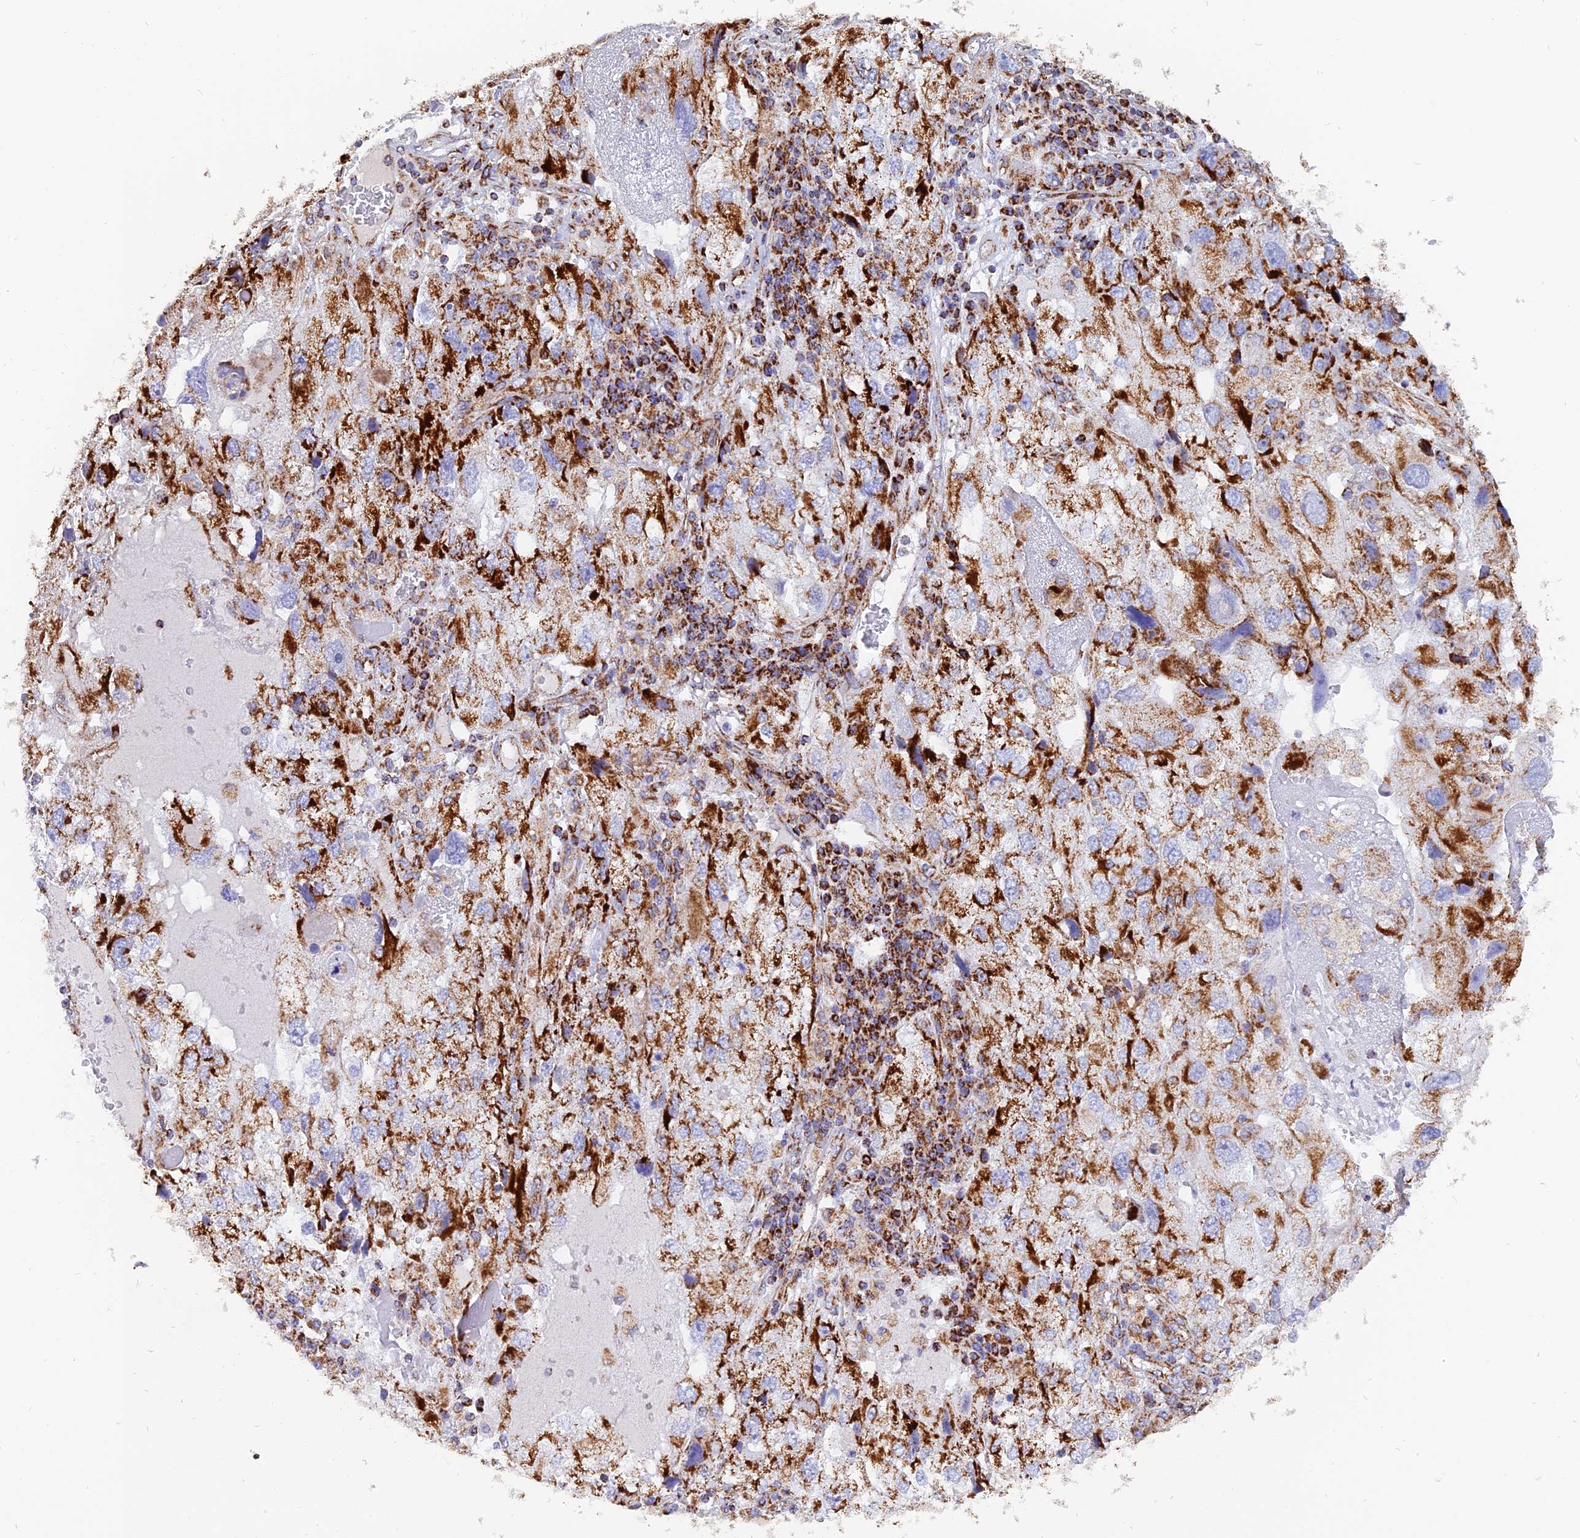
{"staining": {"intensity": "strong", "quantity": ">75%", "location": "cytoplasmic/membranous"}, "tissue": "endometrial cancer", "cell_type": "Tumor cells", "image_type": "cancer", "snomed": [{"axis": "morphology", "description": "Adenocarcinoma, NOS"}, {"axis": "topography", "description": "Endometrium"}], "caption": "The micrograph displays immunohistochemical staining of endometrial adenocarcinoma. There is strong cytoplasmic/membranous expression is identified in about >75% of tumor cells. The staining was performed using DAB (3,3'-diaminobenzidine) to visualize the protein expression in brown, while the nuclei were stained in blue with hematoxylin (Magnification: 20x).", "gene": "NDUFB6", "patient": {"sex": "female", "age": 49}}